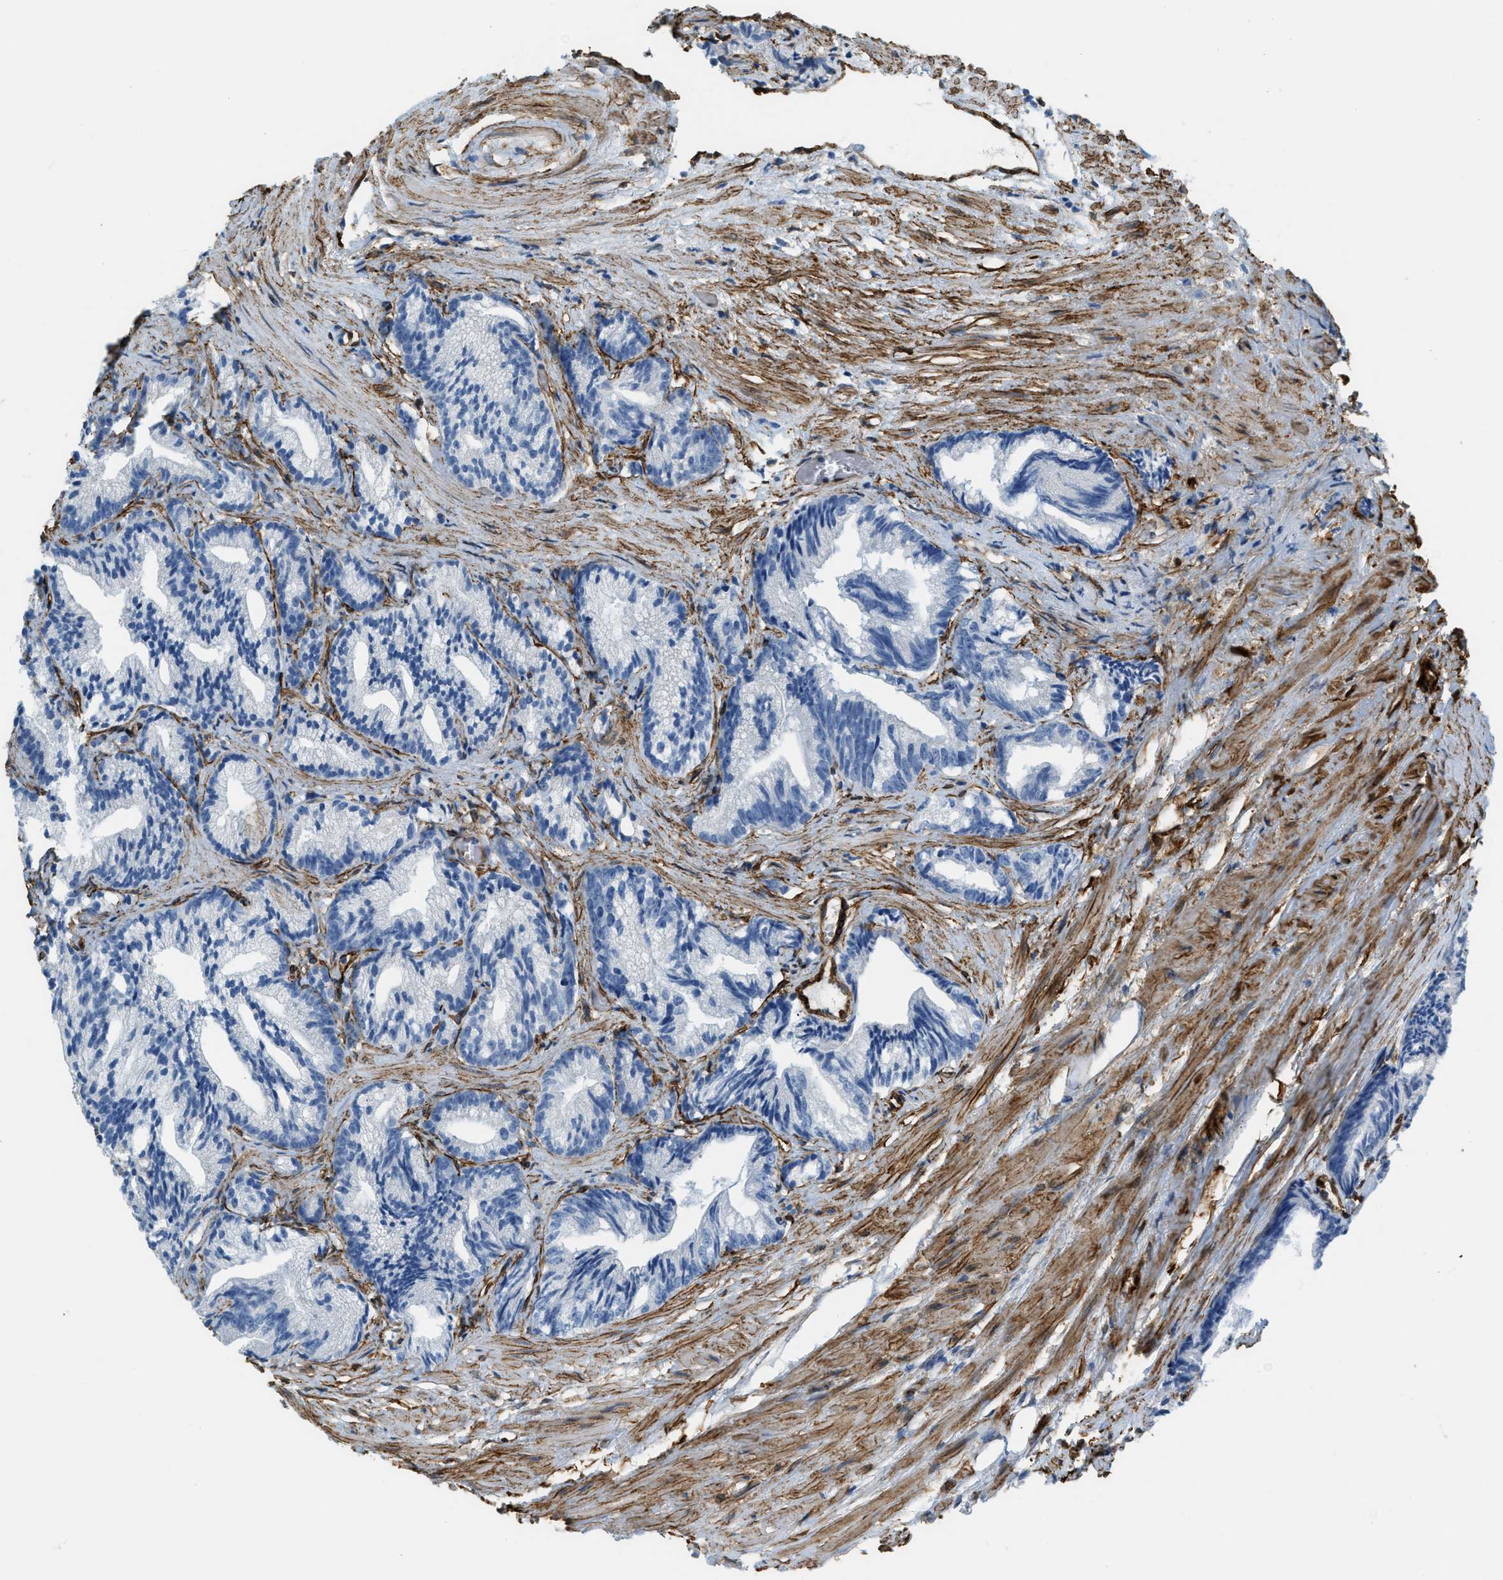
{"staining": {"intensity": "negative", "quantity": "none", "location": "none"}, "tissue": "prostate cancer", "cell_type": "Tumor cells", "image_type": "cancer", "snomed": [{"axis": "morphology", "description": "Adenocarcinoma, Low grade"}, {"axis": "topography", "description": "Prostate"}], "caption": "DAB immunohistochemical staining of human prostate cancer (adenocarcinoma (low-grade)) shows no significant positivity in tumor cells. (Brightfield microscopy of DAB immunohistochemistry (IHC) at high magnification).", "gene": "TMEM43", "patient": {"sex": "male", "age": 89}}